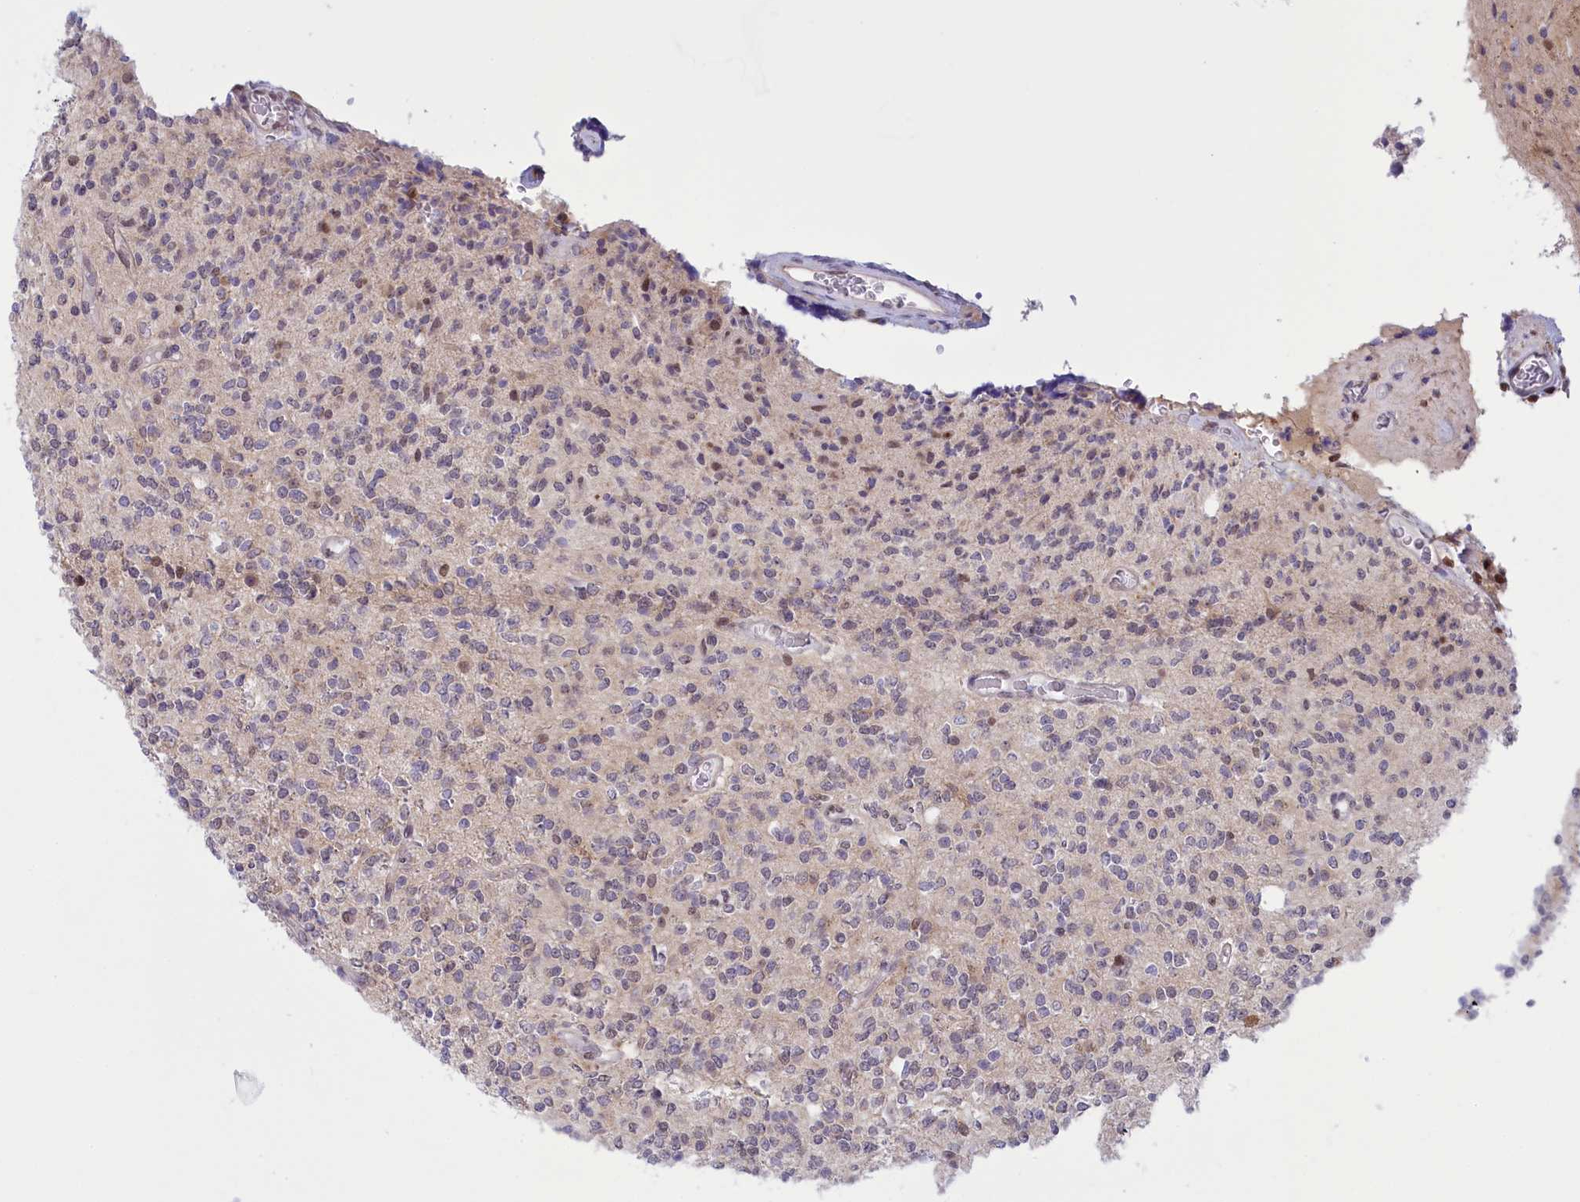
{"staining": {"intensity": "negative", "quantity": "none", "location": "none"}, "tissue": "glioma", "cell_type": "Tumor cells", "image_type": "cancer", "snomed": [{"axis": "morphology", "description": "Glioma, malignant, High grade"}, {"axis": "topography", "description": "Brain"}], "caption": "Immunohistochemical staining of human glioma displays no significant positivity in tumor cells. (DAB (3,3'-diaminobenzidine) immunohistochemistry visualized using brightfield microscopy, high magnification).", "gene": "IZUMO2", "patient": {"sex": "male", "age": 34}}